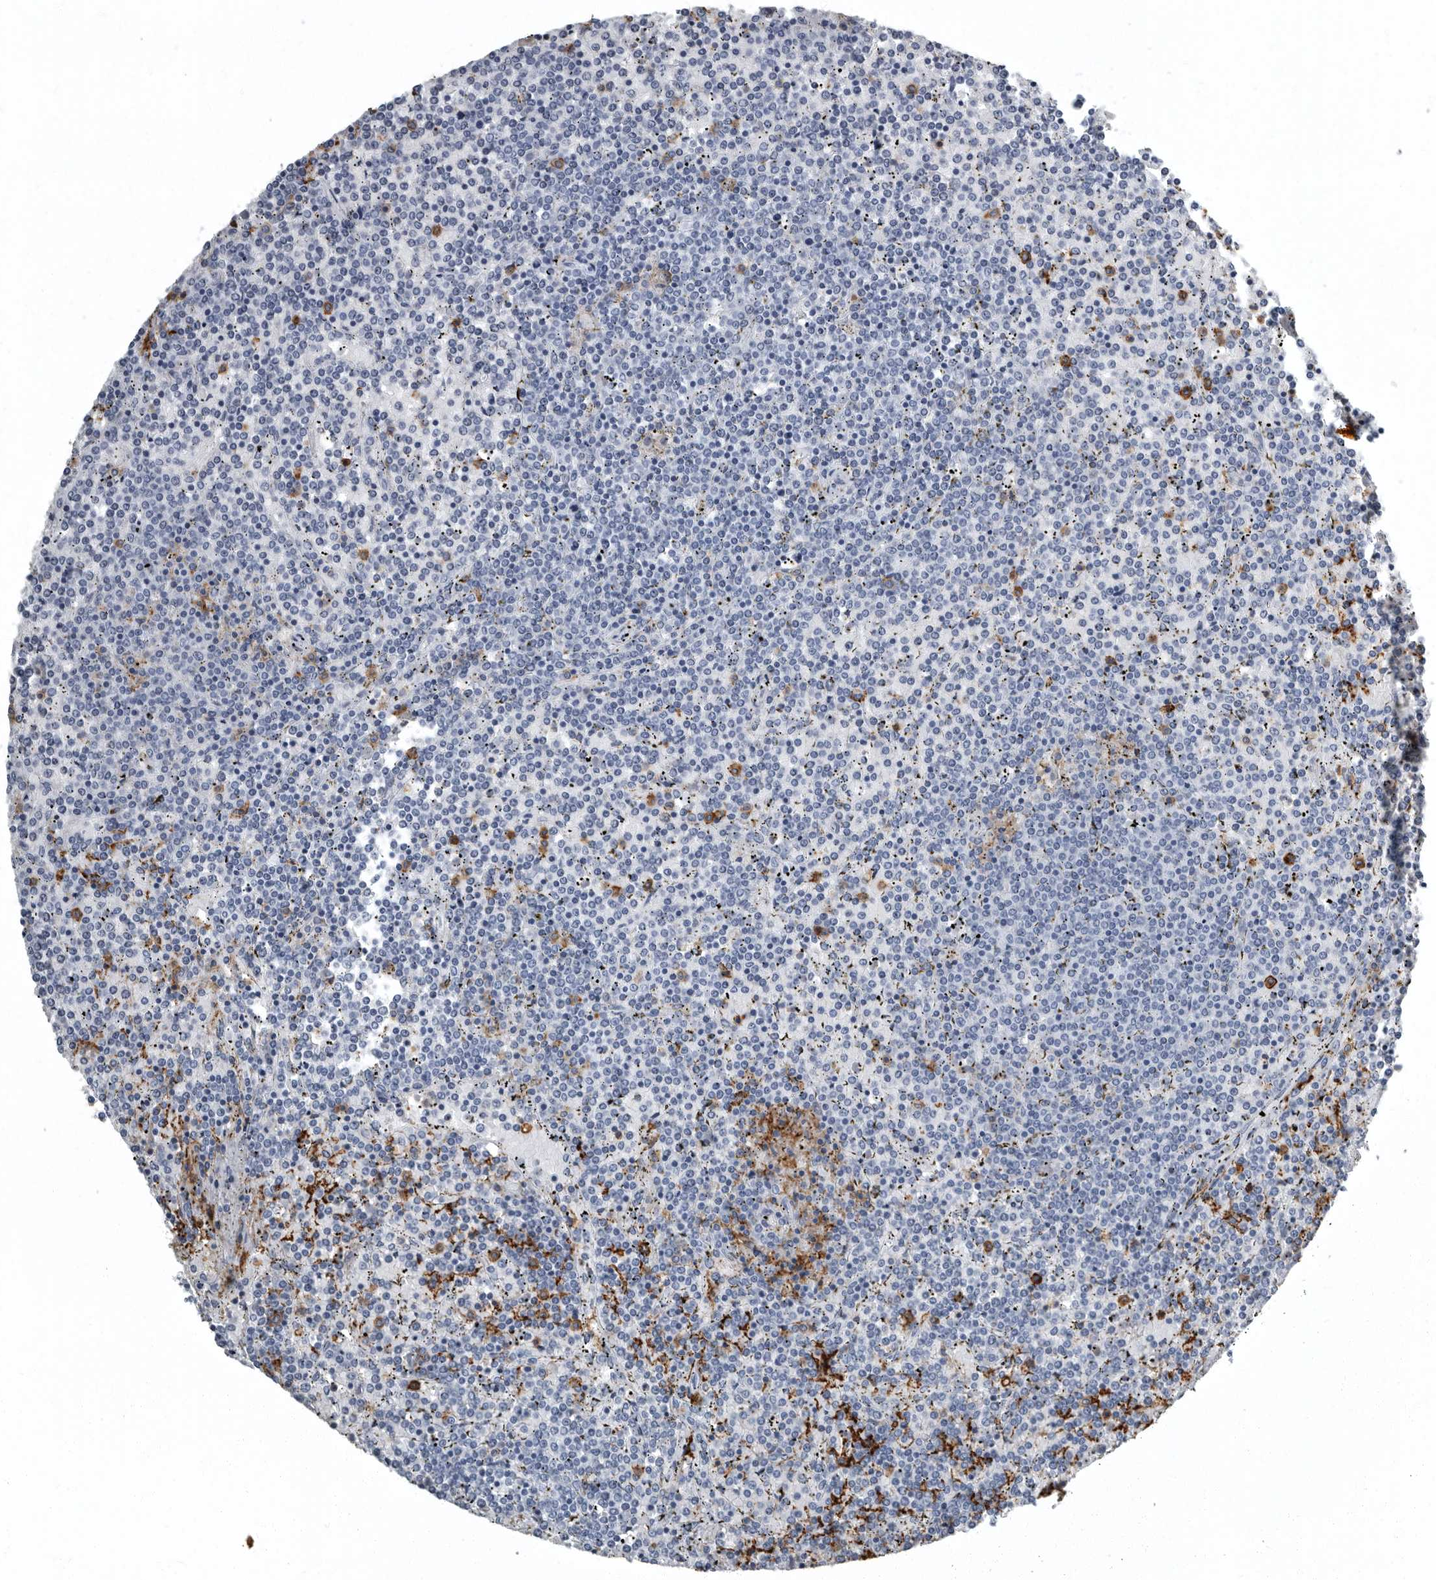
{"staining": {"intensity": "negative", "quantity": "none", "location": "none"}, "tissue": "lymphoma", "cell_type": "Tumor cells", "image_type": "cancer", "snomed": [{"axis": "morphology", "description": "Malignant lymphoma, non-Hodgkin's type, Low grade"}, {"axis": "topography", "description": "Spleen"}], "caption": "The photomicrograph exhibits no significant positivity in tumor cells of low-grade malignant lymphoma, non-Hodgkin's type.", "gene": "FCER1G", "patient": {"sex": "female", "age": 19}}